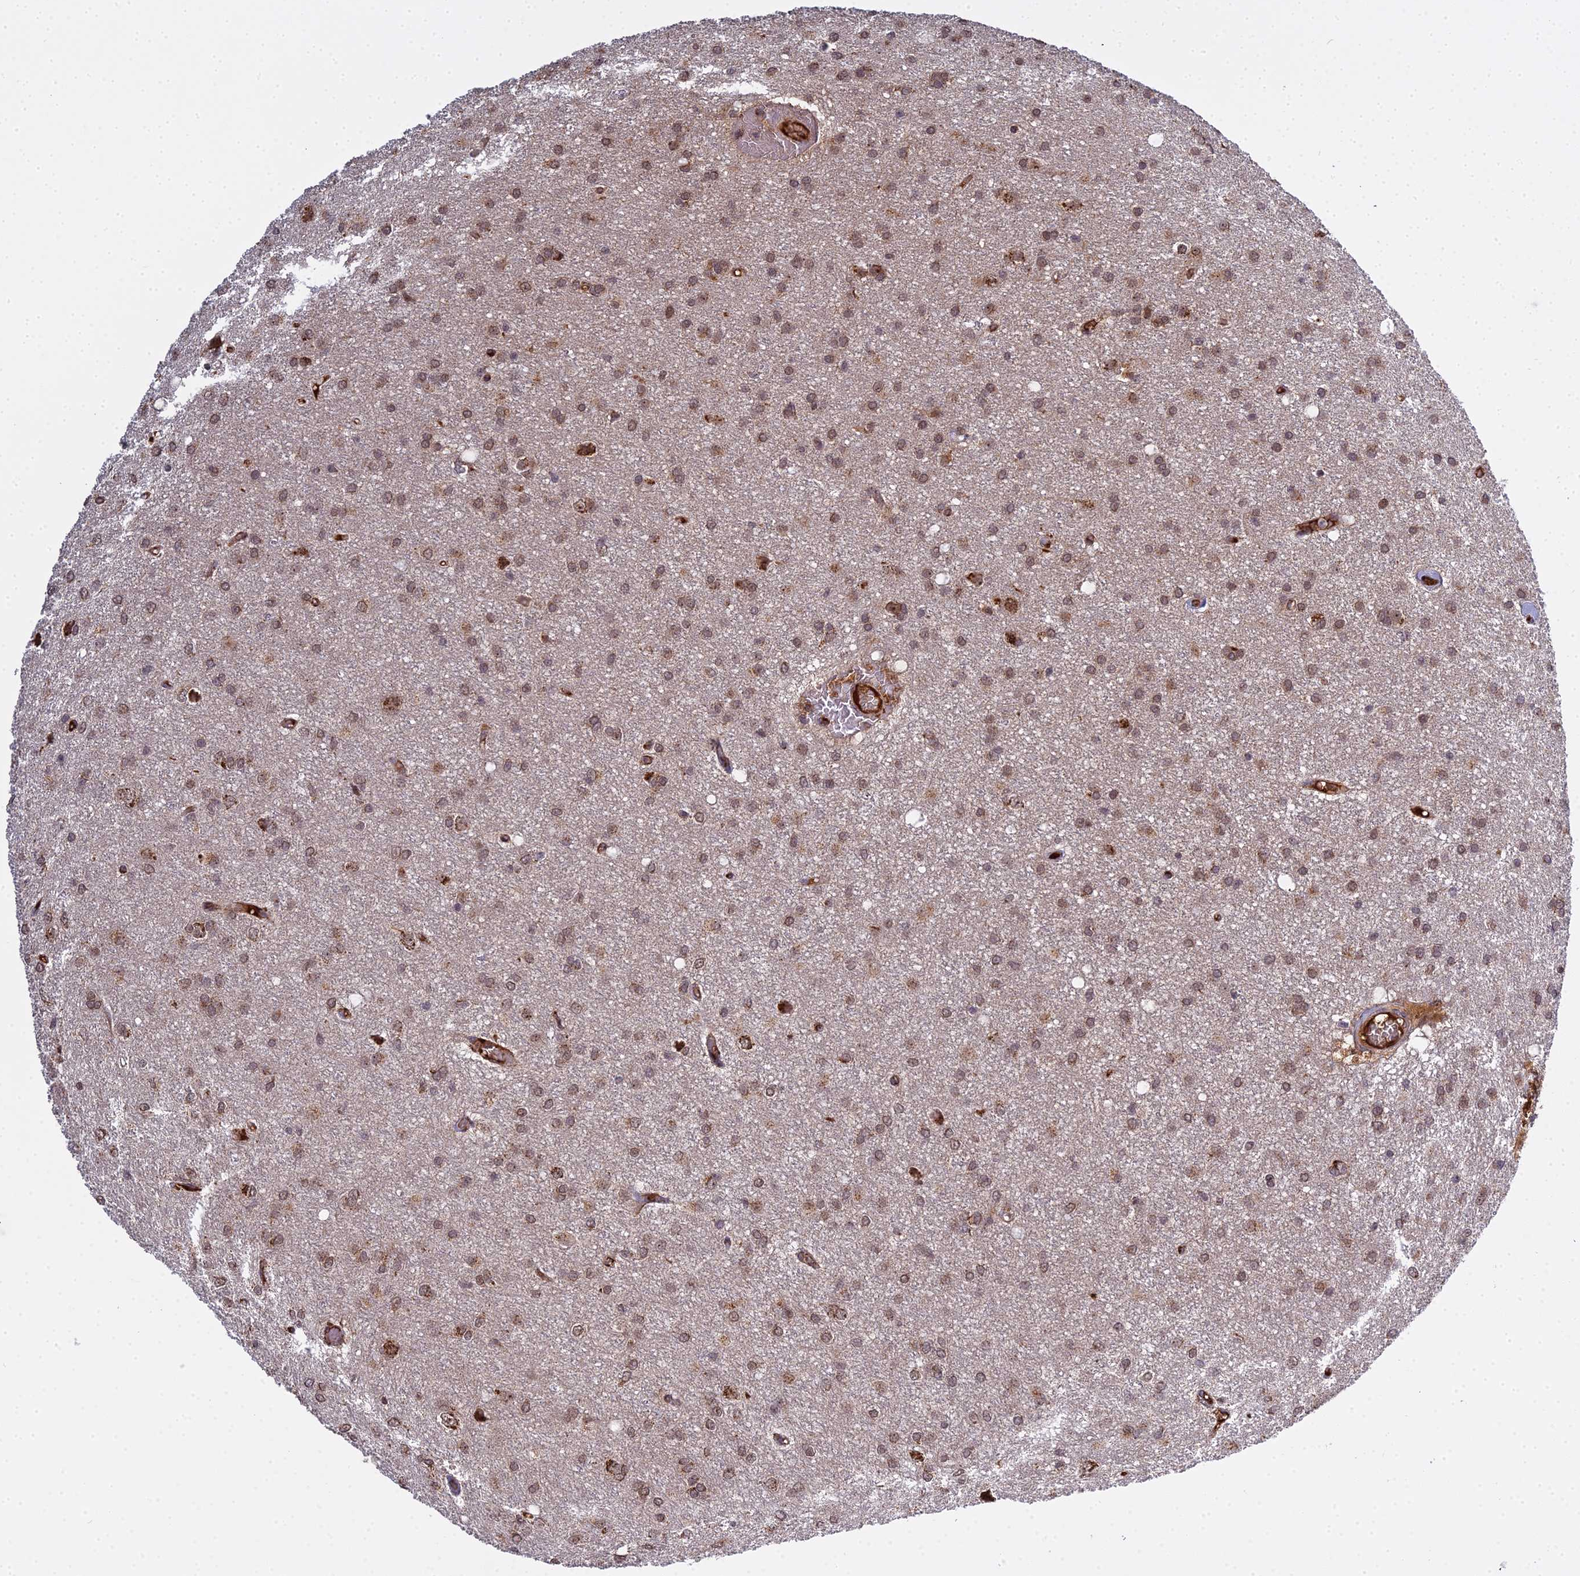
{"staining": {"intensity": "moderate", "quantity": ">75%", "location": "cytoplasmic/membranous,nuclear"}, "tissue": "glioma", "cell_type": "Tumor cells", "image_type": "cancer", "snomed": [{"axis": "morphology", "description": "Glioma, malignant, High grade"}, {"axis": "topography", "description": "Brain"}], "caption": "DAB immunohistochemical staining of glioma shows moderate cytoplasmic/membranous and nuclear protein staining in about >75% of tumor cells.", "gene": "MEOX1", "patient": {"sex": "female", "age": 50}}